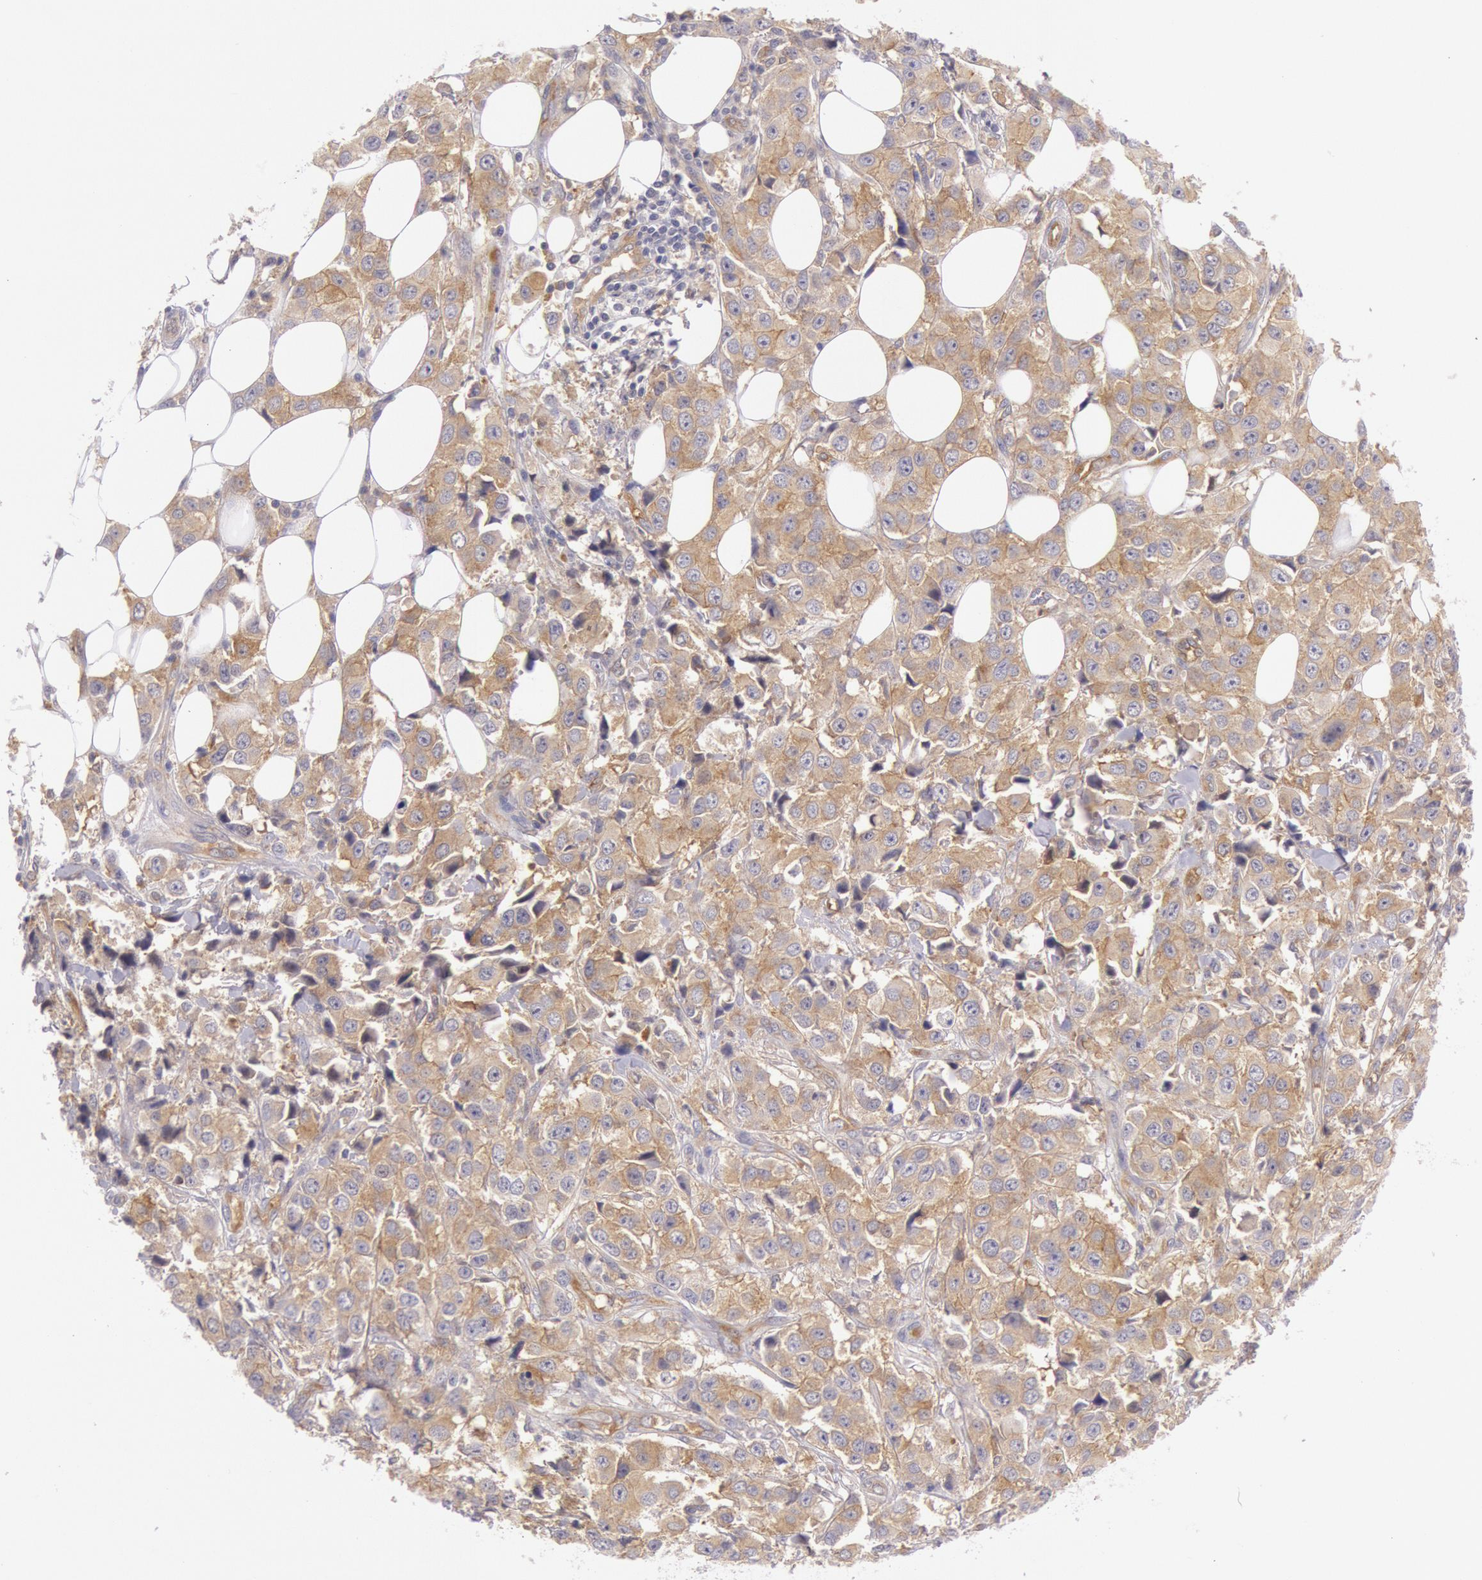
{"staining": {"intensity": "weak", "quantity": ">75%", "location": "cytoplasmic/membranous"}, "tissue": "breast cancer", "cell_type": "Tumor cells", "image_type": "cancer", "snomed": [{"axis": "morphology", "description": "Duct carcinoma"}, {"axis": "topography", "description": "Breast"}], "caption": "High-magnification brightfield microscopy of invasive ductal carcinoma (breast) stained with DAB (brown) and counterstained with hematoxylin (blue). tumor cells exhibit weak cytoplasmic/membranous expression is seen in about>75% of cells.", "gene": "MYO5A", "patient": {"sex": "female", "age": 58}}